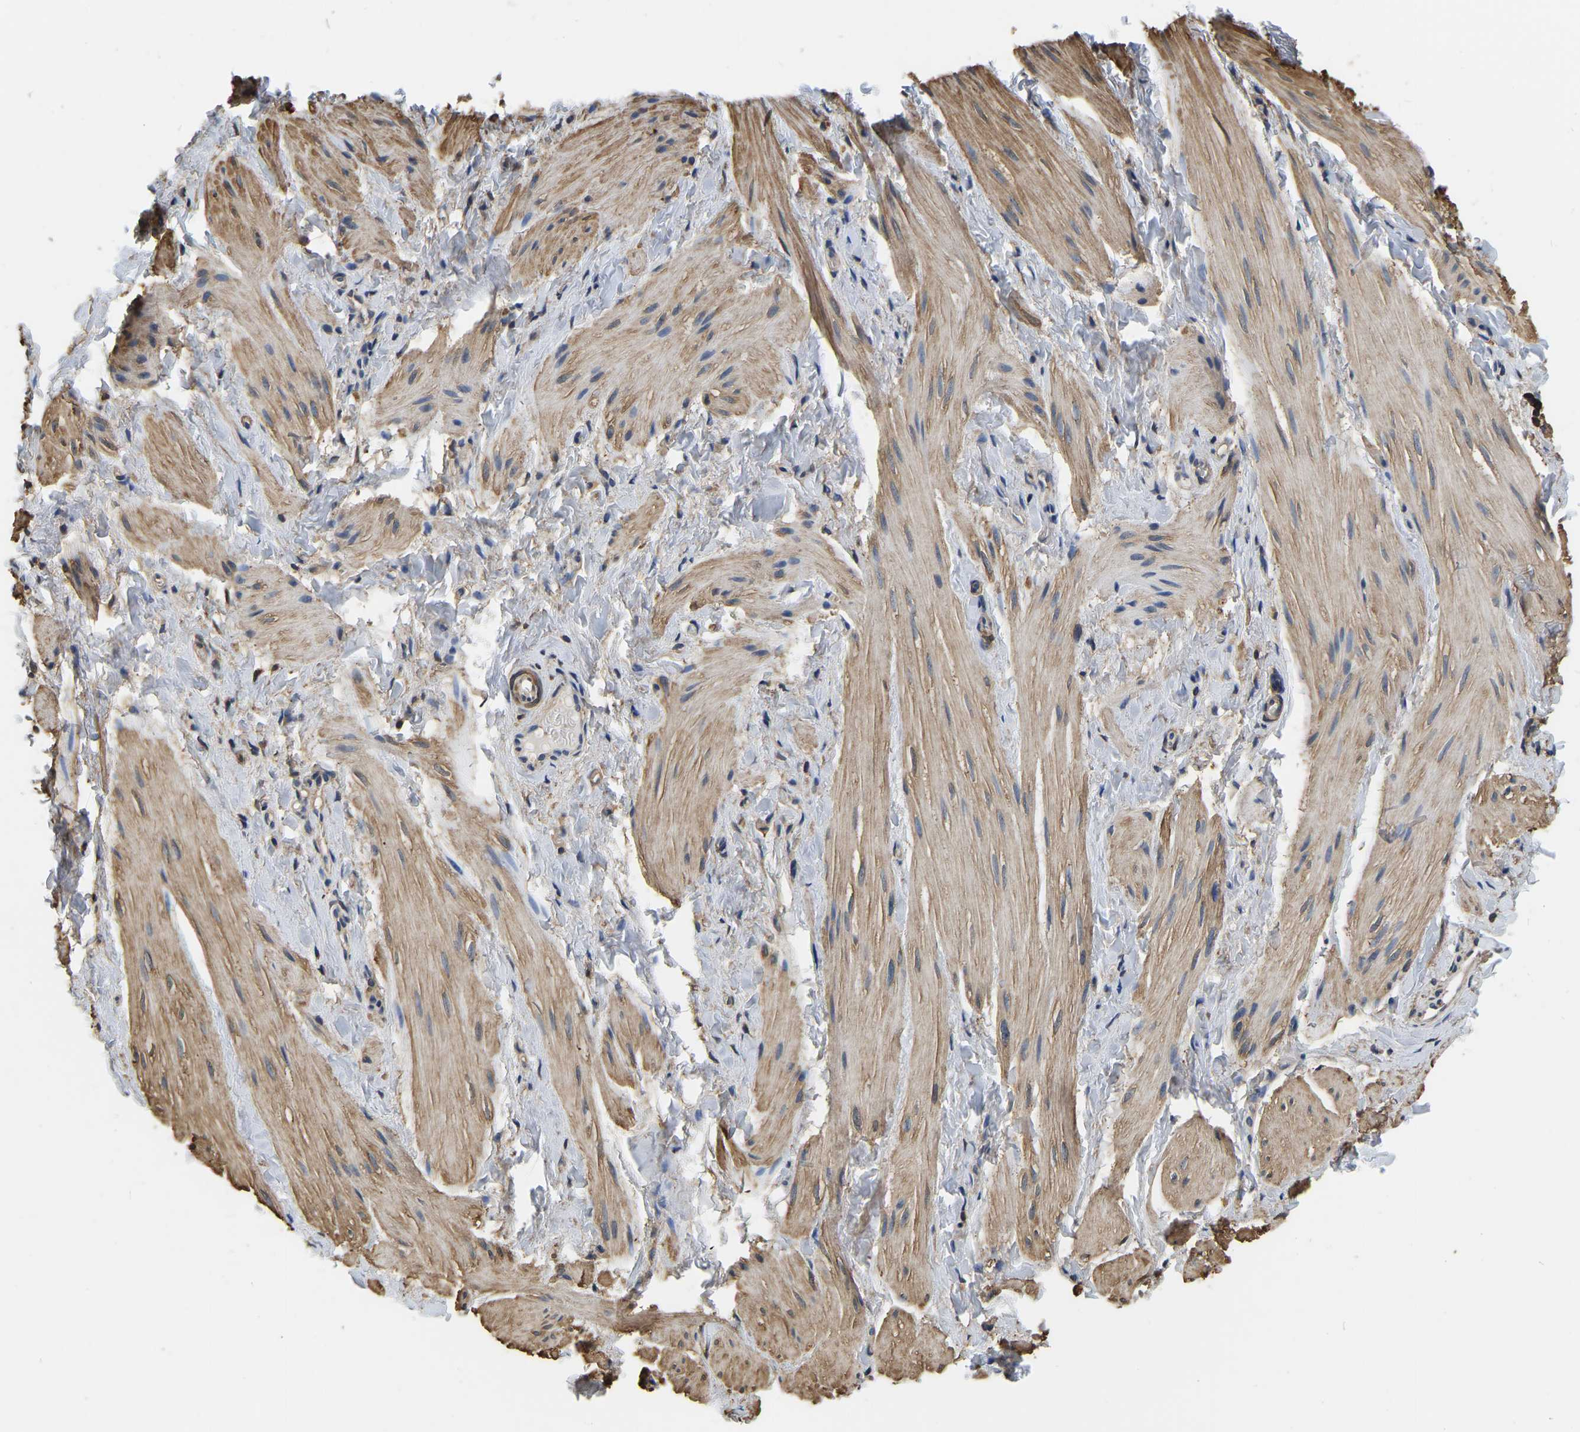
{"staining": {"intensity": "weak", "quantity": ">75%", "location": "cytoplasmic/membranous"}, "tissue": "smooth muscle", "cell_type": "Smooth muscle cells", "image_type": "normal", "snomed": [{"axis": "morphology", "description": "Normal tissue, NOS"}, {"axis": "topography", "description": "Smooth muscle"}], "caption": "A low amount of weak cytoplasmic/membranous positivity is seen in about >75% of smooth muscle cells in benign smooth muscle.", "gene": "LDHB", "patient": {"sex": "male", "age": 16}}